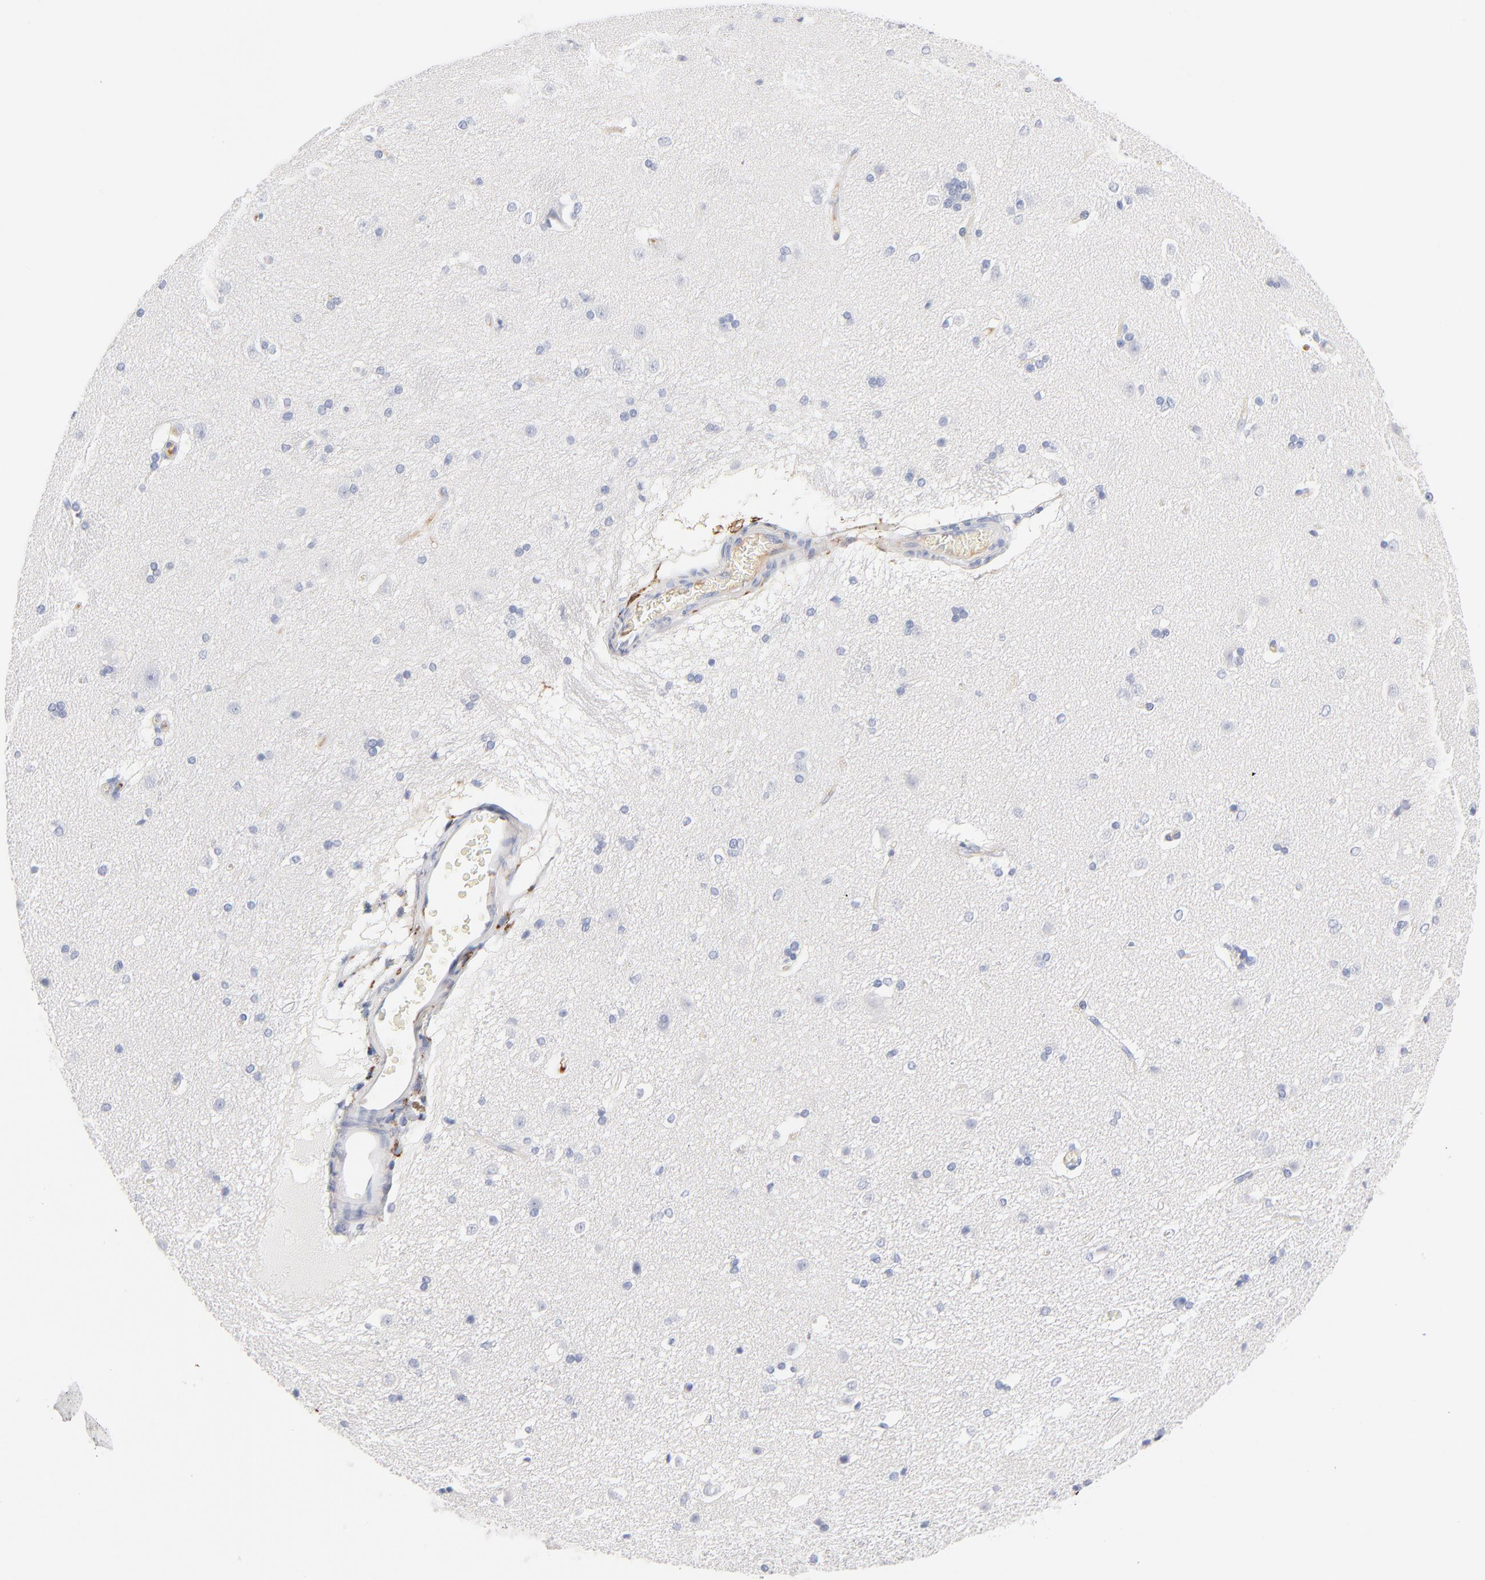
{"staining": {"intensity": "negative", "quantity": "none", "location": "none"}, "tissue": "caudate", "cell_type": "Glial cells", "image_type": "normal", "snomed": [{"axis": "morphology", "description": "Normal tissue, NOS"}, {"axis": "topography", "description": "Lateral ventricle wall"}], "caption": "Immunohistochemical staining of normal caudate displays no significant staining in glial cells. (DAB (3,3'-diaminobenzidine) IHC visualized using brightfield microscopy, high magnification).", "gene": "APOH", "patient": {"sex": "female", "age": 19}}